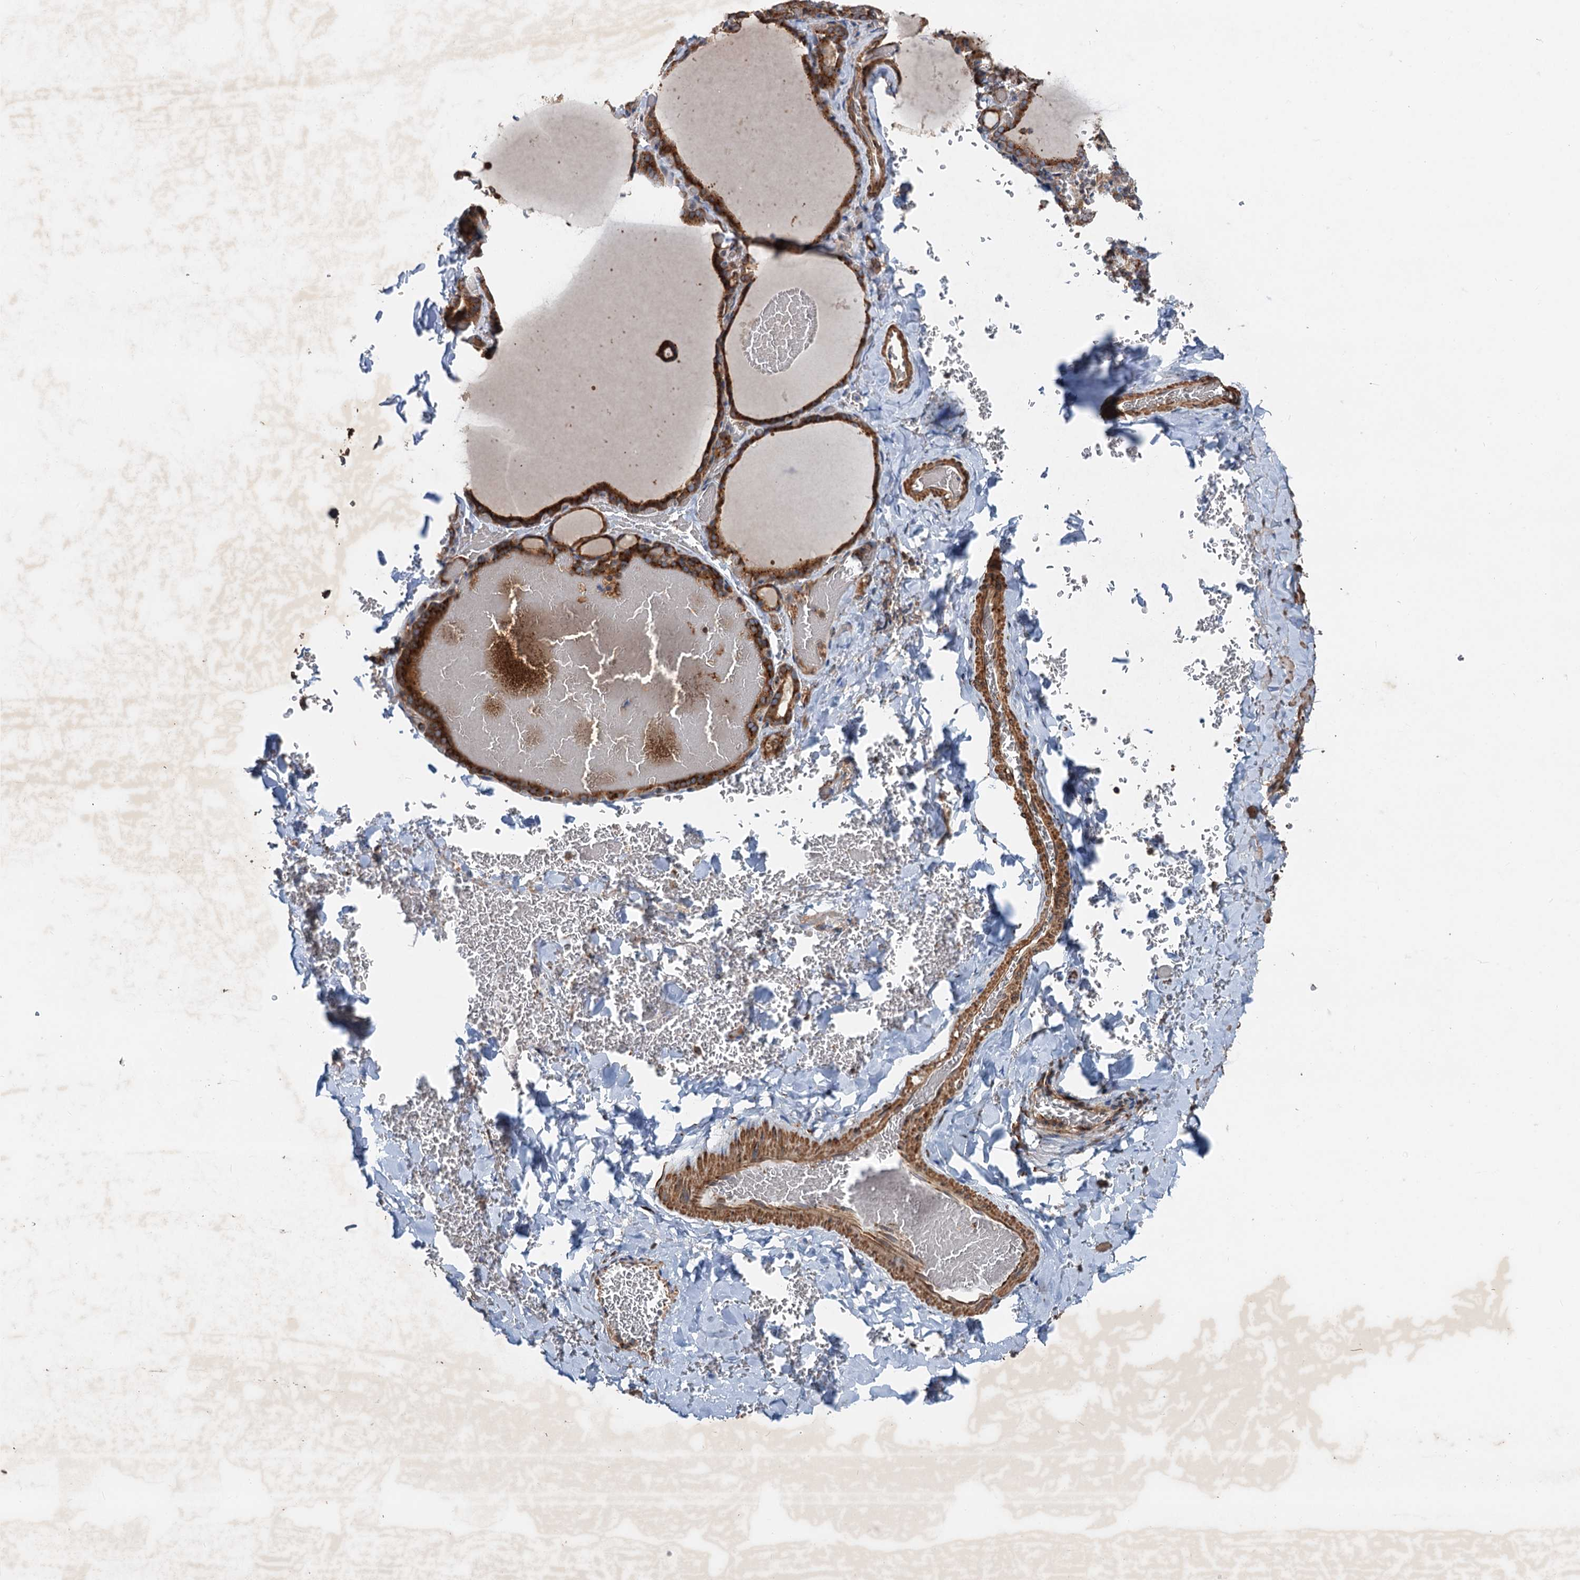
{"staining": {"intensity": "strong", "quantity": ">75%", "location": "cytoplasmic/membranous"}, "tissue": "thyroid gland", "cell_type": "Glandular cells", "image_type": "normal", "snomed": [{"axis": "morphology", "description": "Normal tissue, NOS"}, {"axis": "topography", "description": "Thyroid gland"}], "caption": "Immunohistochemical staining of unremarkable human thyroid gland demonstrates high levels of strong cytoplasmic/membranous staining in approximately >75% of glandular cells.", "gene": "ANKRD26", "patient": {"sex": "female", "age": 39}}